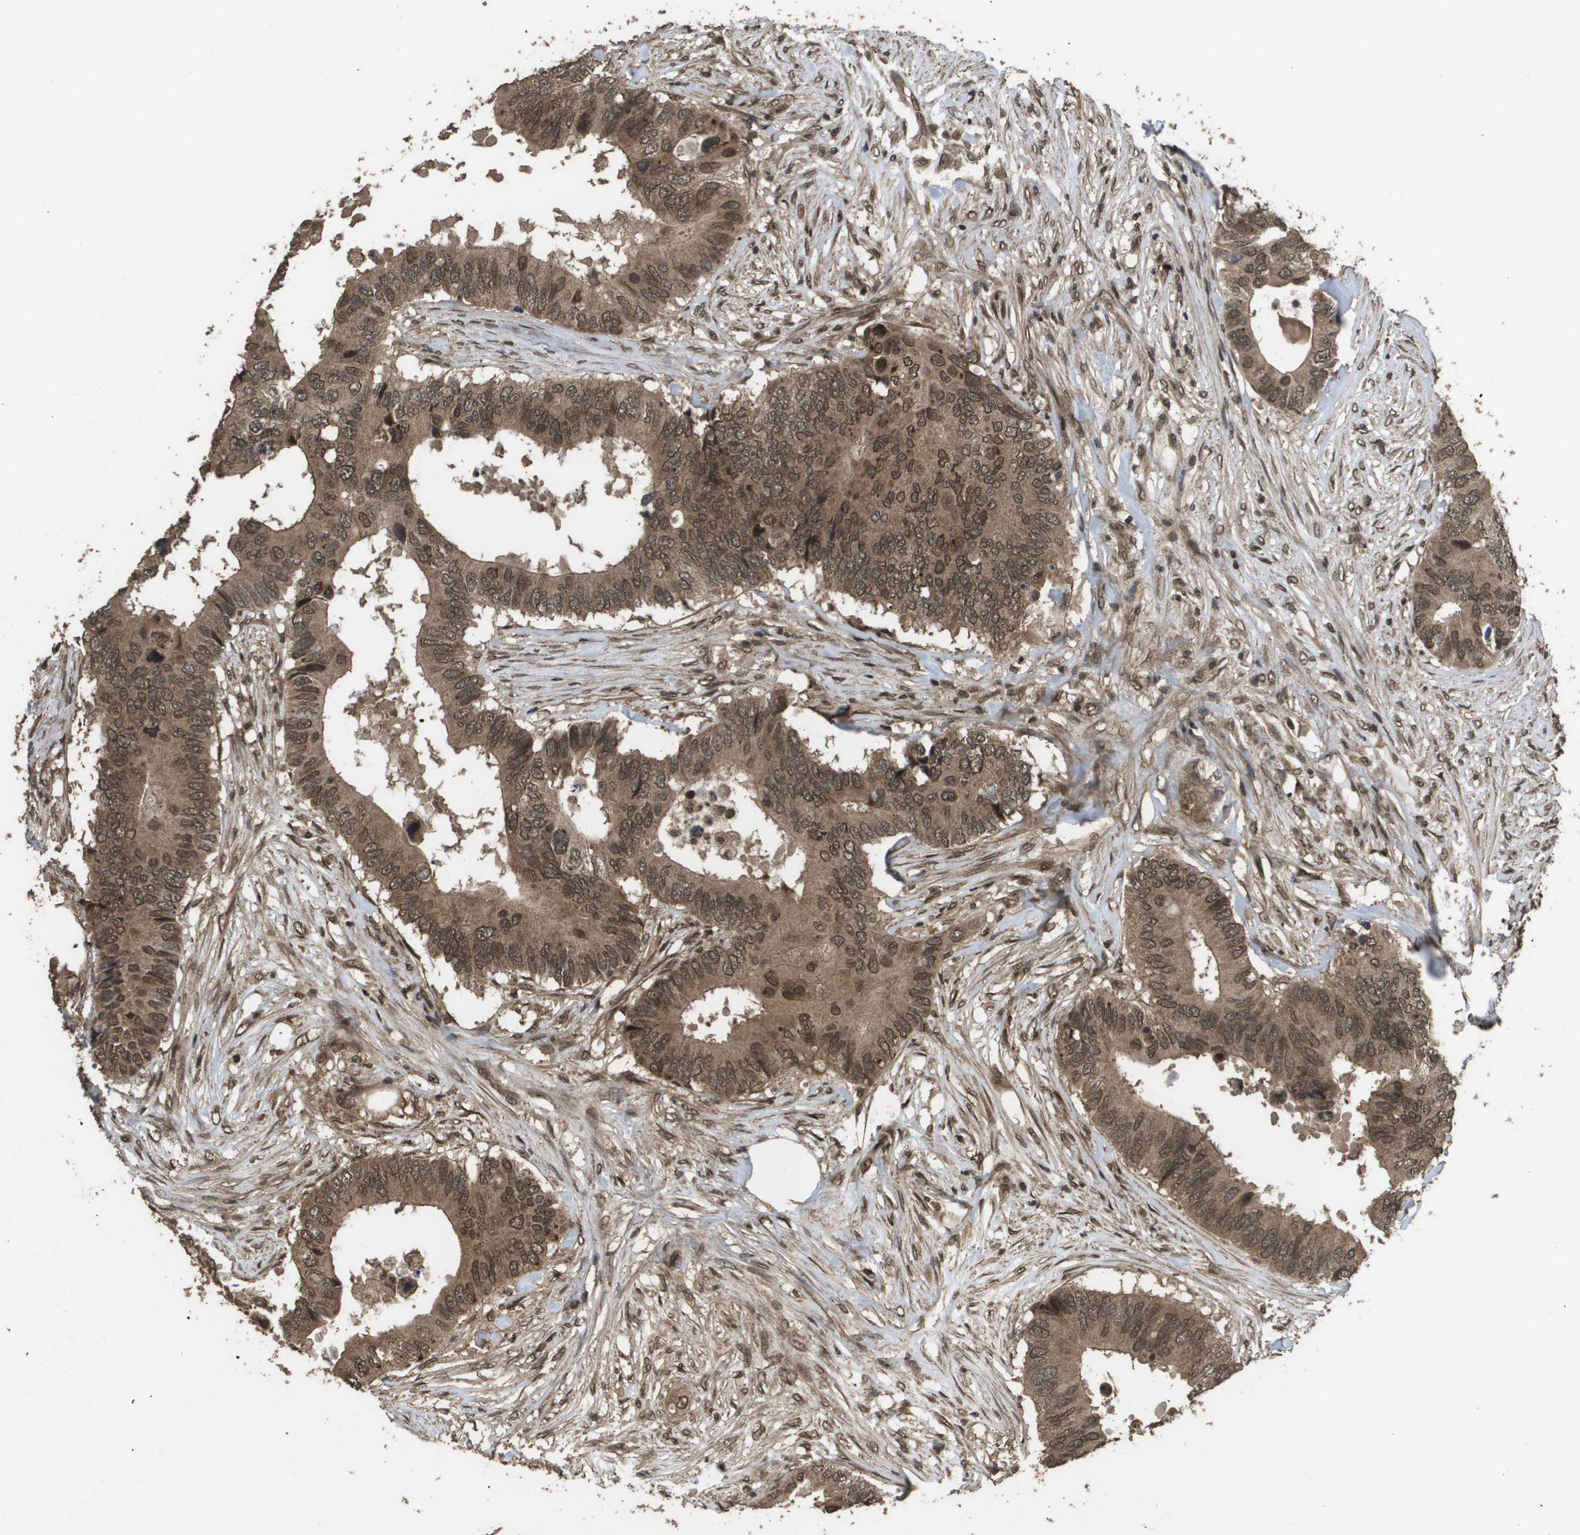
{"staining": {"intensity": "moderate", "quantity": ">75%", "location": "cytoplasmic/membranous,nuclear"}, "tissue": "colorectal cancer", "cell_type": "Tumor cells", "image_type": "cancer", "snomed": [{"axis": "morphology", "description": "Adenocarcinoma, NOS"}, {"axis": "topography", "description": "Colon"}], "caption": "Colorectal cancer (adenocarcinoma) stained for a protein displays moderate cytoplasmic/membranous and nuclear positivity in tumor cells.", "gene": "AXIN2", "patient": {"sex": "male", "age": 71}}